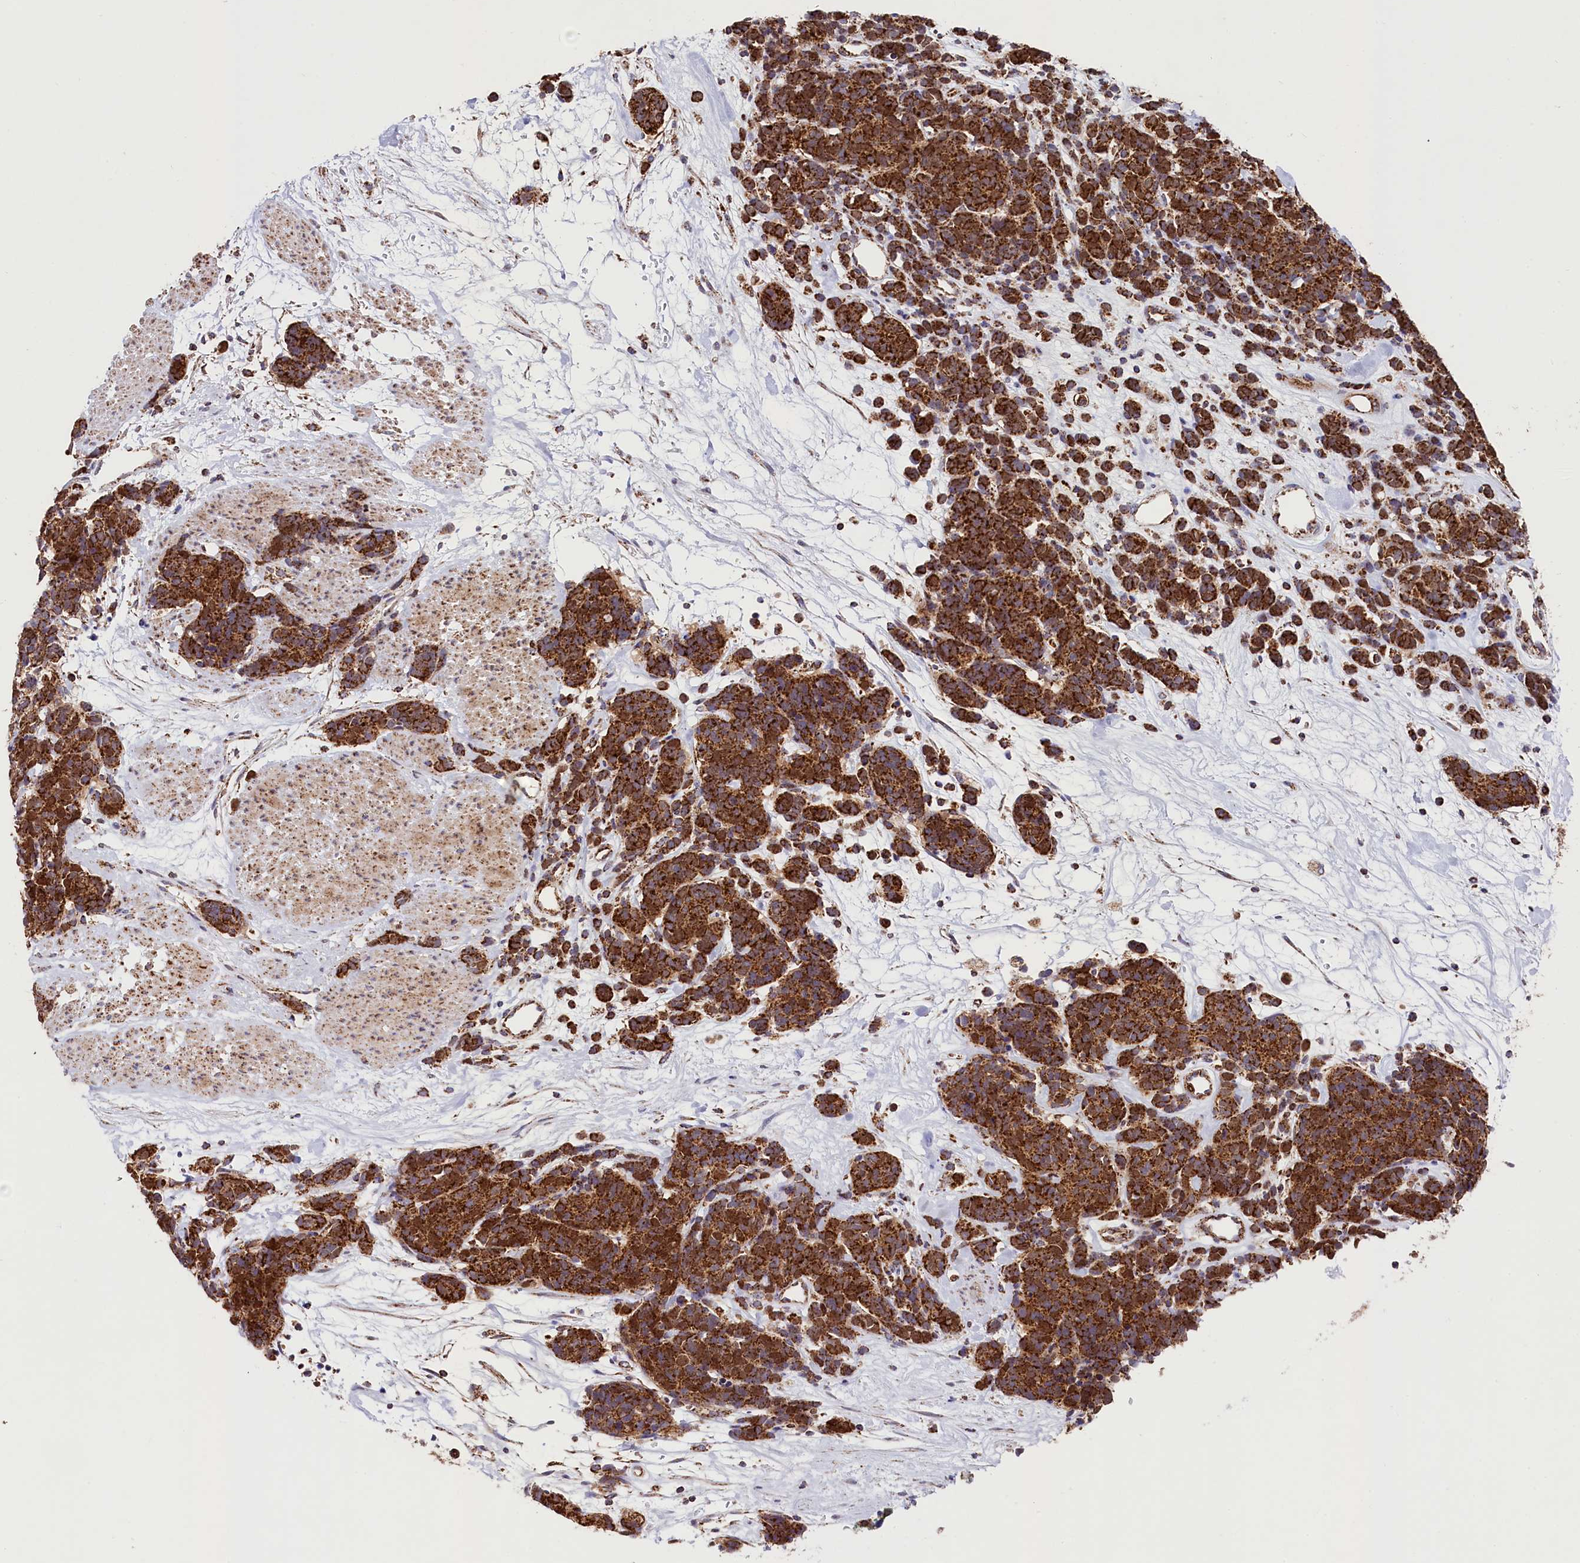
{"staining": {"intensity": "strong", "quantity": ">75%", "location": "cytoplasmic/membranous"}, "tissue": "carcinoid", "cell_type": "Tumor cells", "image_type": "cancer", "snomed": [{"axis": "morphology", "description": "Carcinoma, NOS"}, {"axis": "morphology", "description": "Carcinoid, malignant, NOS"}, {"axis": "topography", "description": "Urinary bladder"}], "caption": "Protein staining of carcinoma tissue exhibits strong cytoplasmic/membranous expression in approximately >75% of tumor cells.", "gene": "CLYBL", "patient": {"sex": "male", "age": 57}}